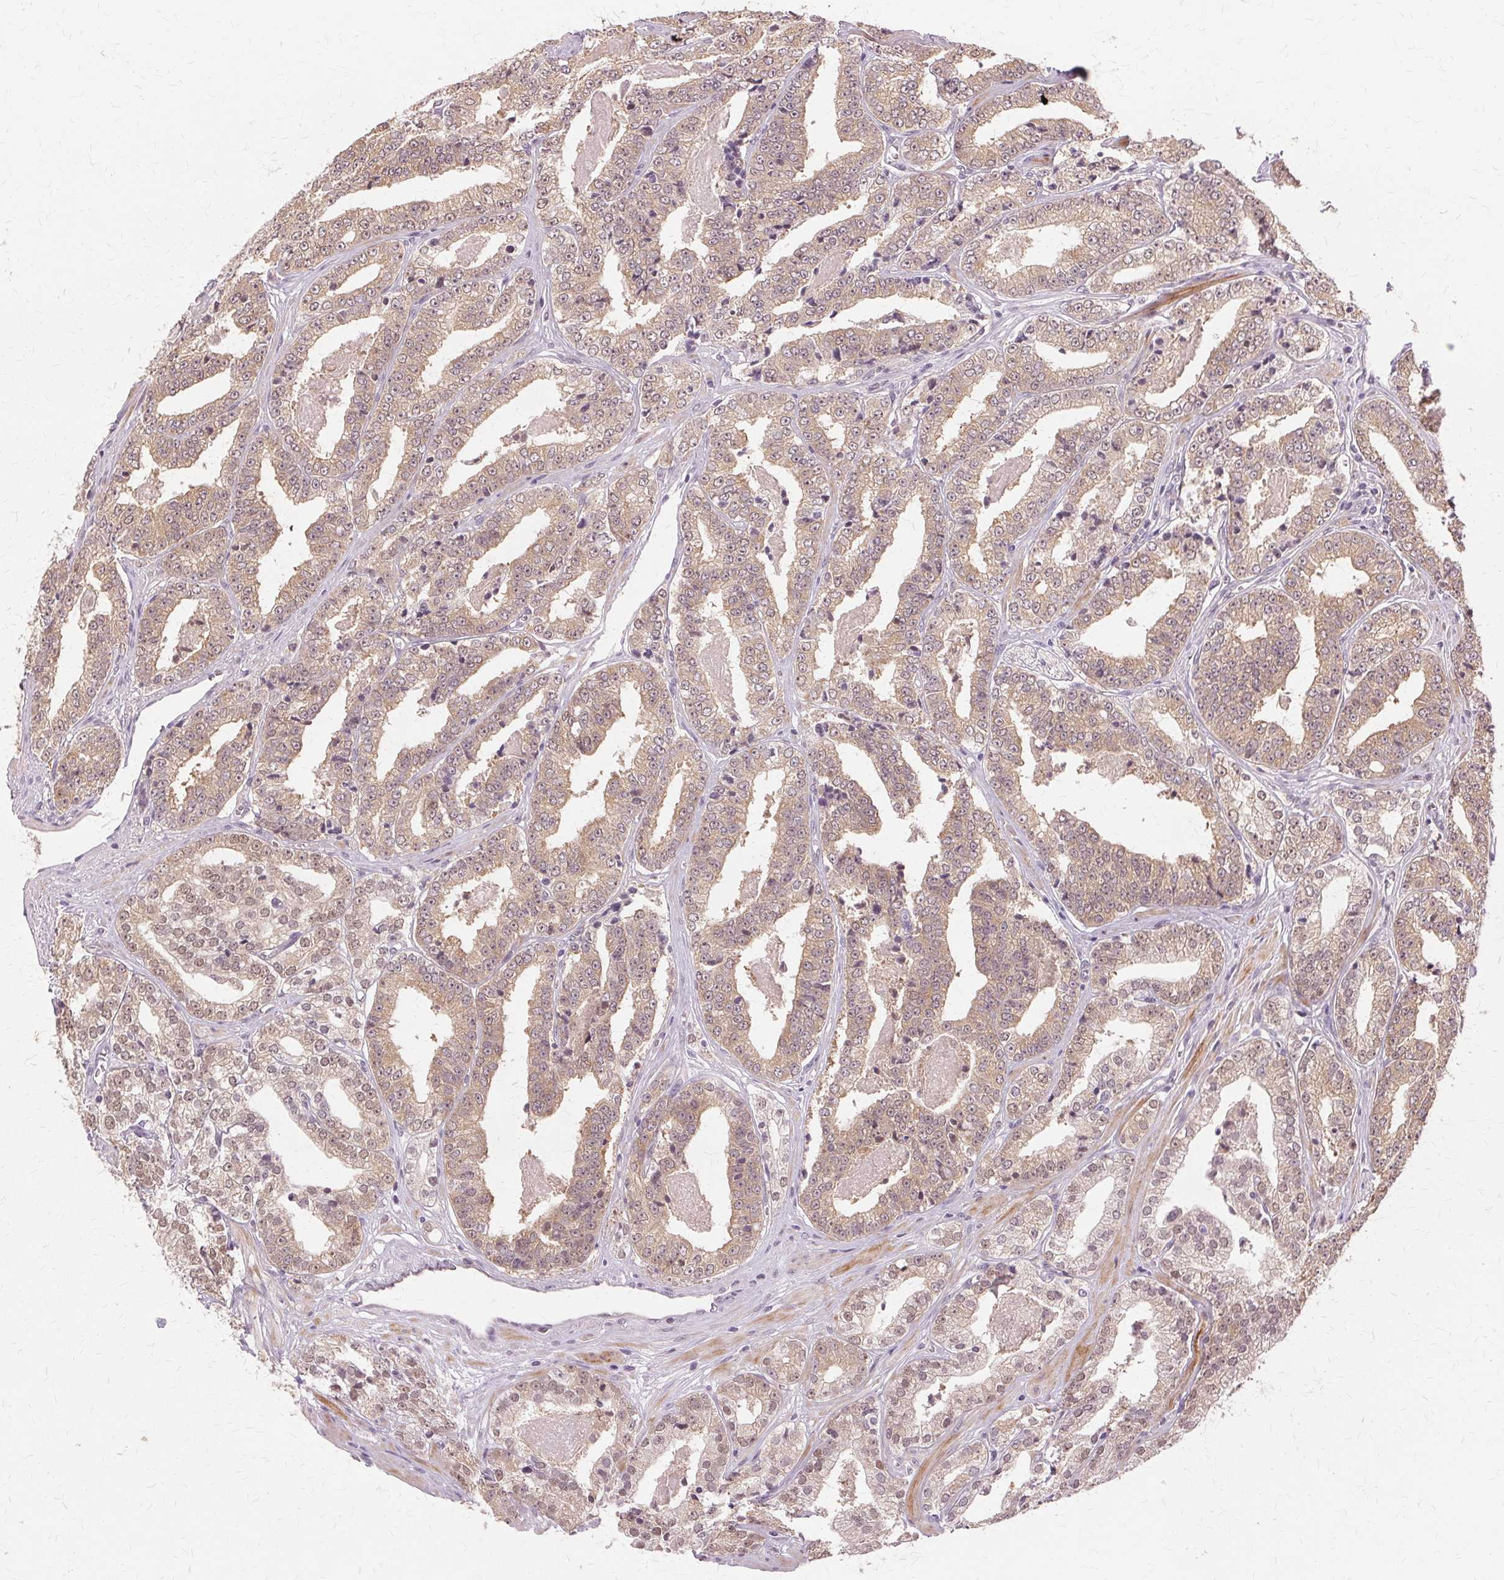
{"staining": {"intensity": "weak", "quantity": ">75%", "location": "cytoplasmic/membranous,nuclear"}, "tissue": "prostate cancer", "cell_type": "Tumor cells", "image_type": "cancer", "snomed": [{"axis": "morphology", "description": "Adenocarcinoma, Low grade"}, {"axis": "topography", "description": "Prostate"}], "caption": "Immunohistochemical staining of prostate cancer demonstrates low levels of weak cytoplasmic/membranous and nuclear protein expression in about >75% of tumor cells.", "gene": "PRMT5", "patient": {"sex": "male", "age": 60}}